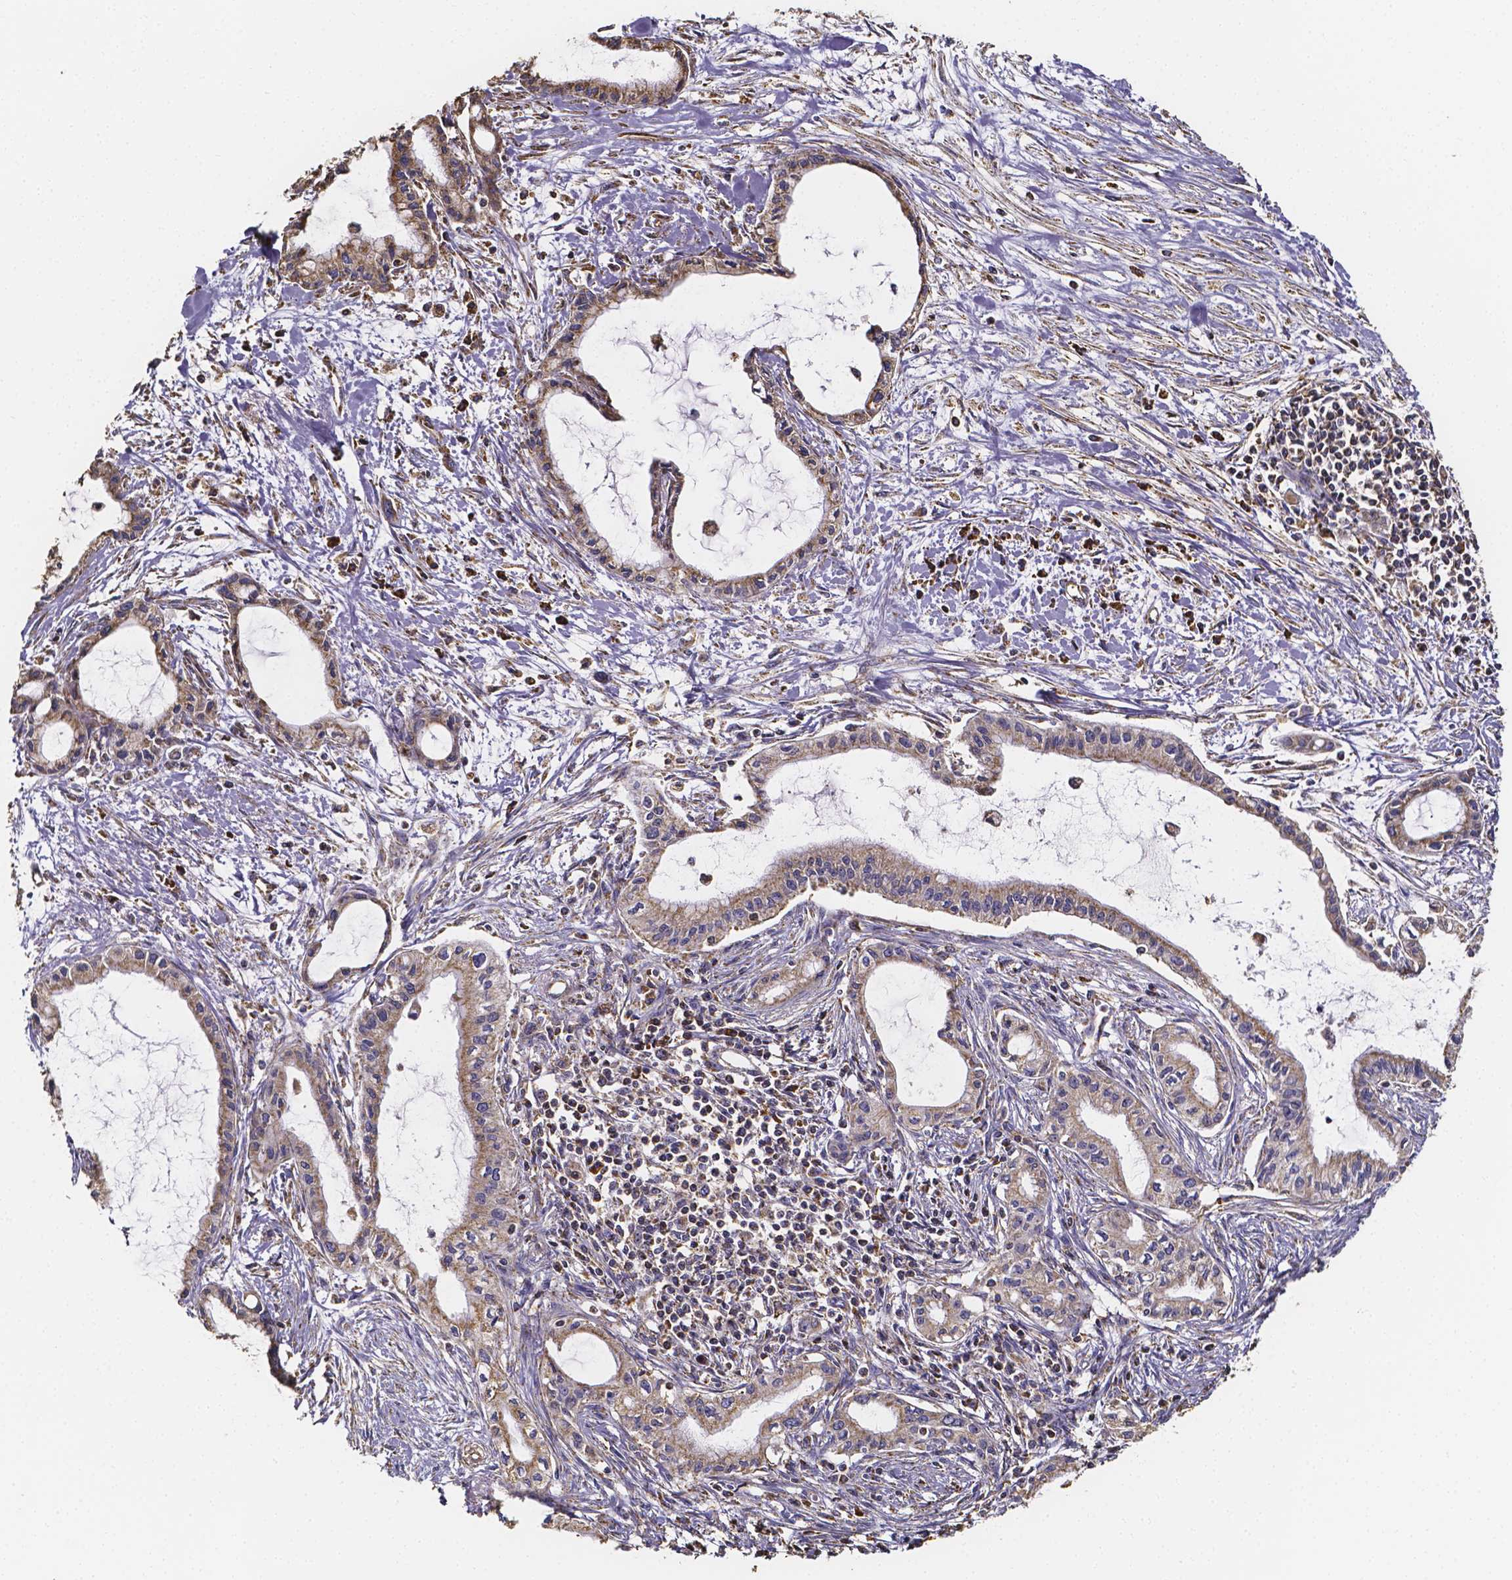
{"staining": {"intensity": "weak", "quantity": ">75%", "location": "cytoplasmic/membranous"}, "tissue": "pancreatic cancer", "cell_type": "Tumor cells", "image_type": "cancer", "snomed": [{"axis": "morphology", "description": "Adenocarcinoma, NOS"}, {"axis": "topography", "description": "Pancreas"}], "caption": "This histopathology image reveals pancreatic adenocarcinoma stained with immunohistochemistry to label a protein in brown. The cytoplasmic/membranous of tumor cells show weak positivity for the protein. Nuclei are counter-stained blue.", "gene": "SLC35D2", "patient": {"sex": "male", "age": 48}}